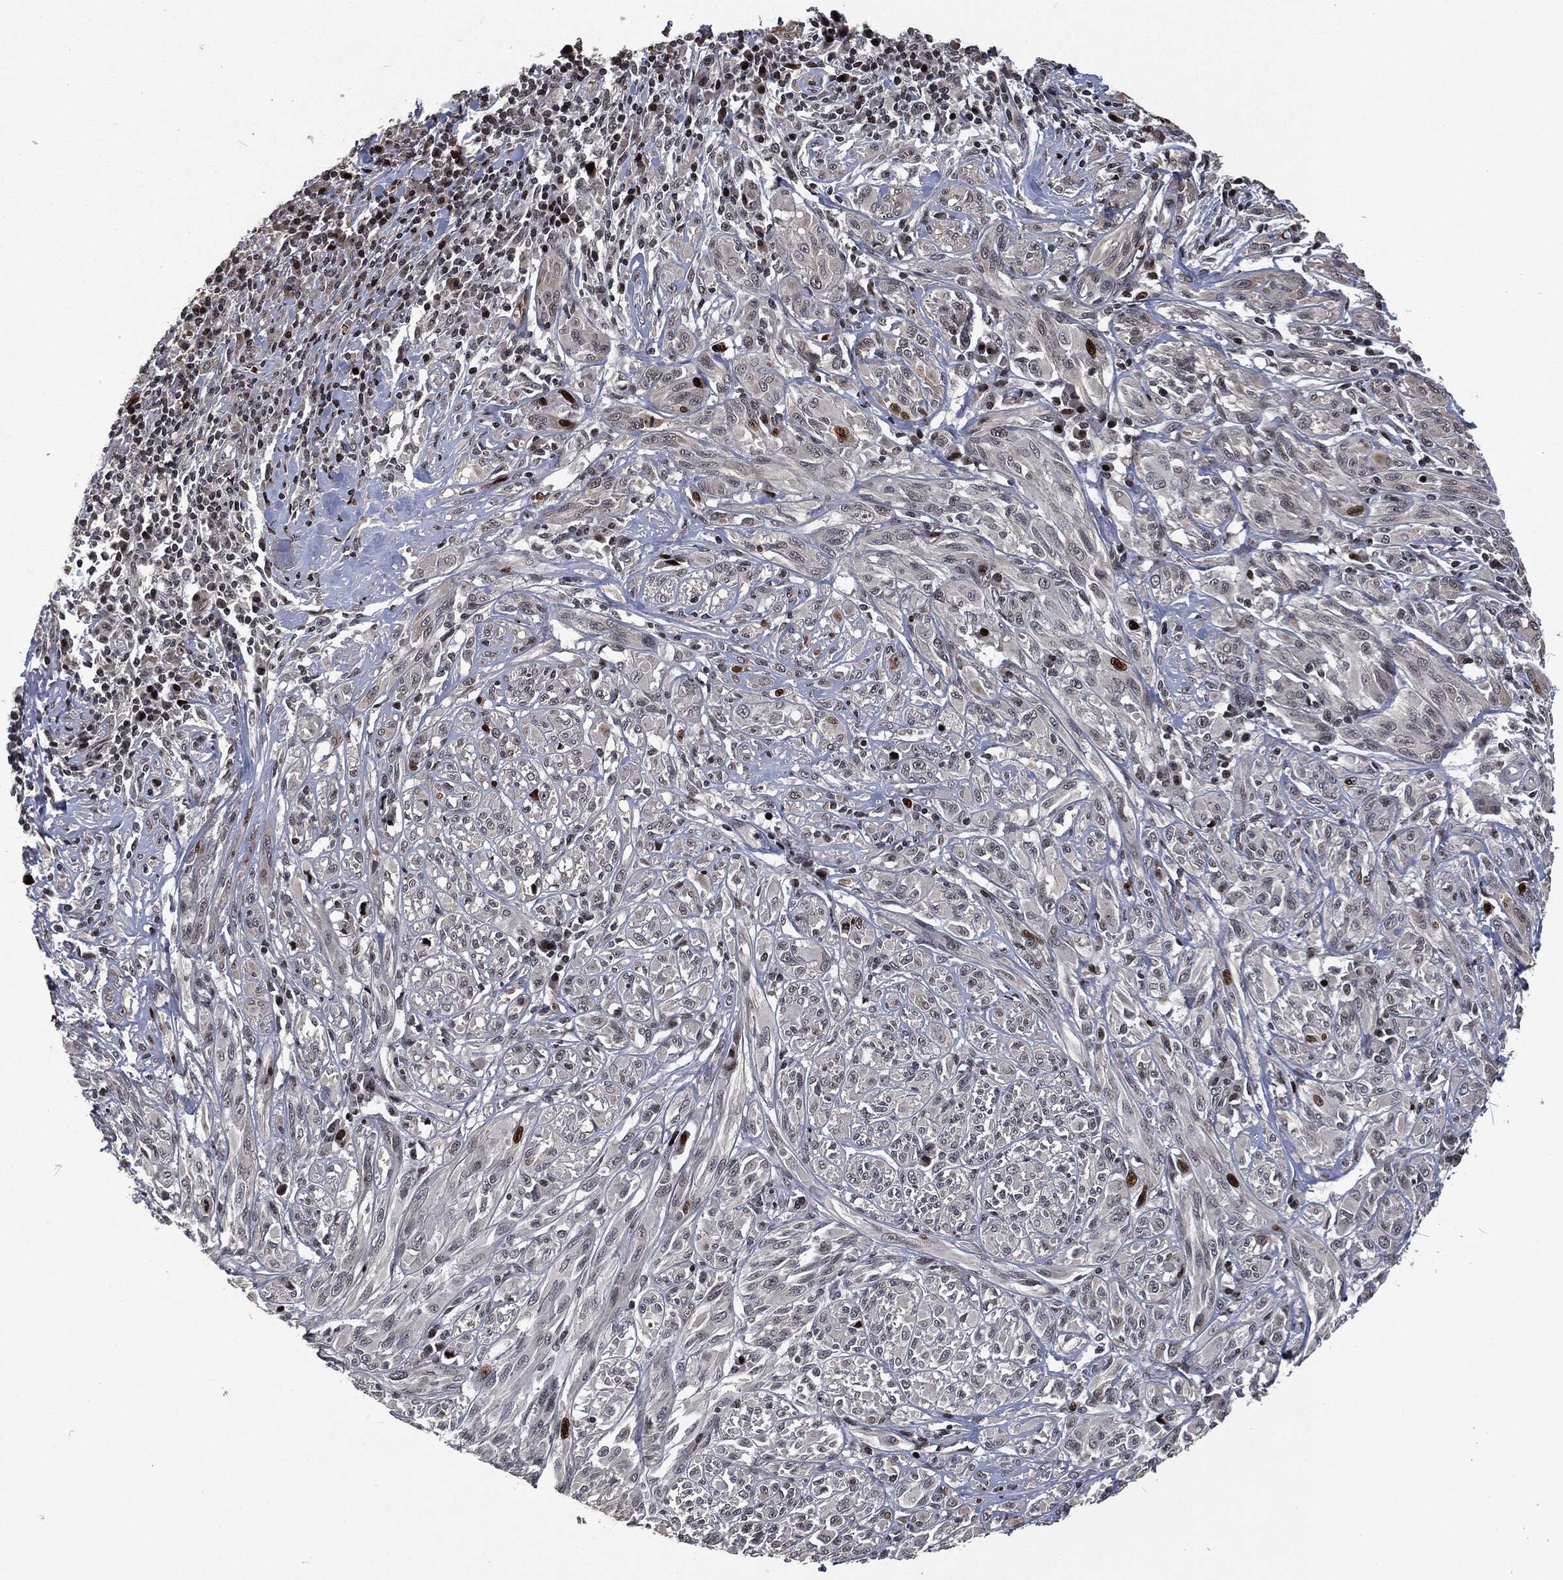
{"staining": {"intensity": "negative", "quantity": "none", "location": "none"}, "tissue": "melanoma", "cell_type": "Tumor cells", "image_type": "cancer", "snomed": [{"axis": "morphology", "description": "Malignant melanoma, NOS"}, {"axis": "topography", "description": "Skin"}], "caption": "This is a photomicrograph of immunohistochemistry (IHC) staining of malignant melanoma, which shows no staining in tumor cells. (IHC, brightfield microscopy, high magnification).", "gene": "EGFR", "patient": {"sex": "female", "age": 91}}